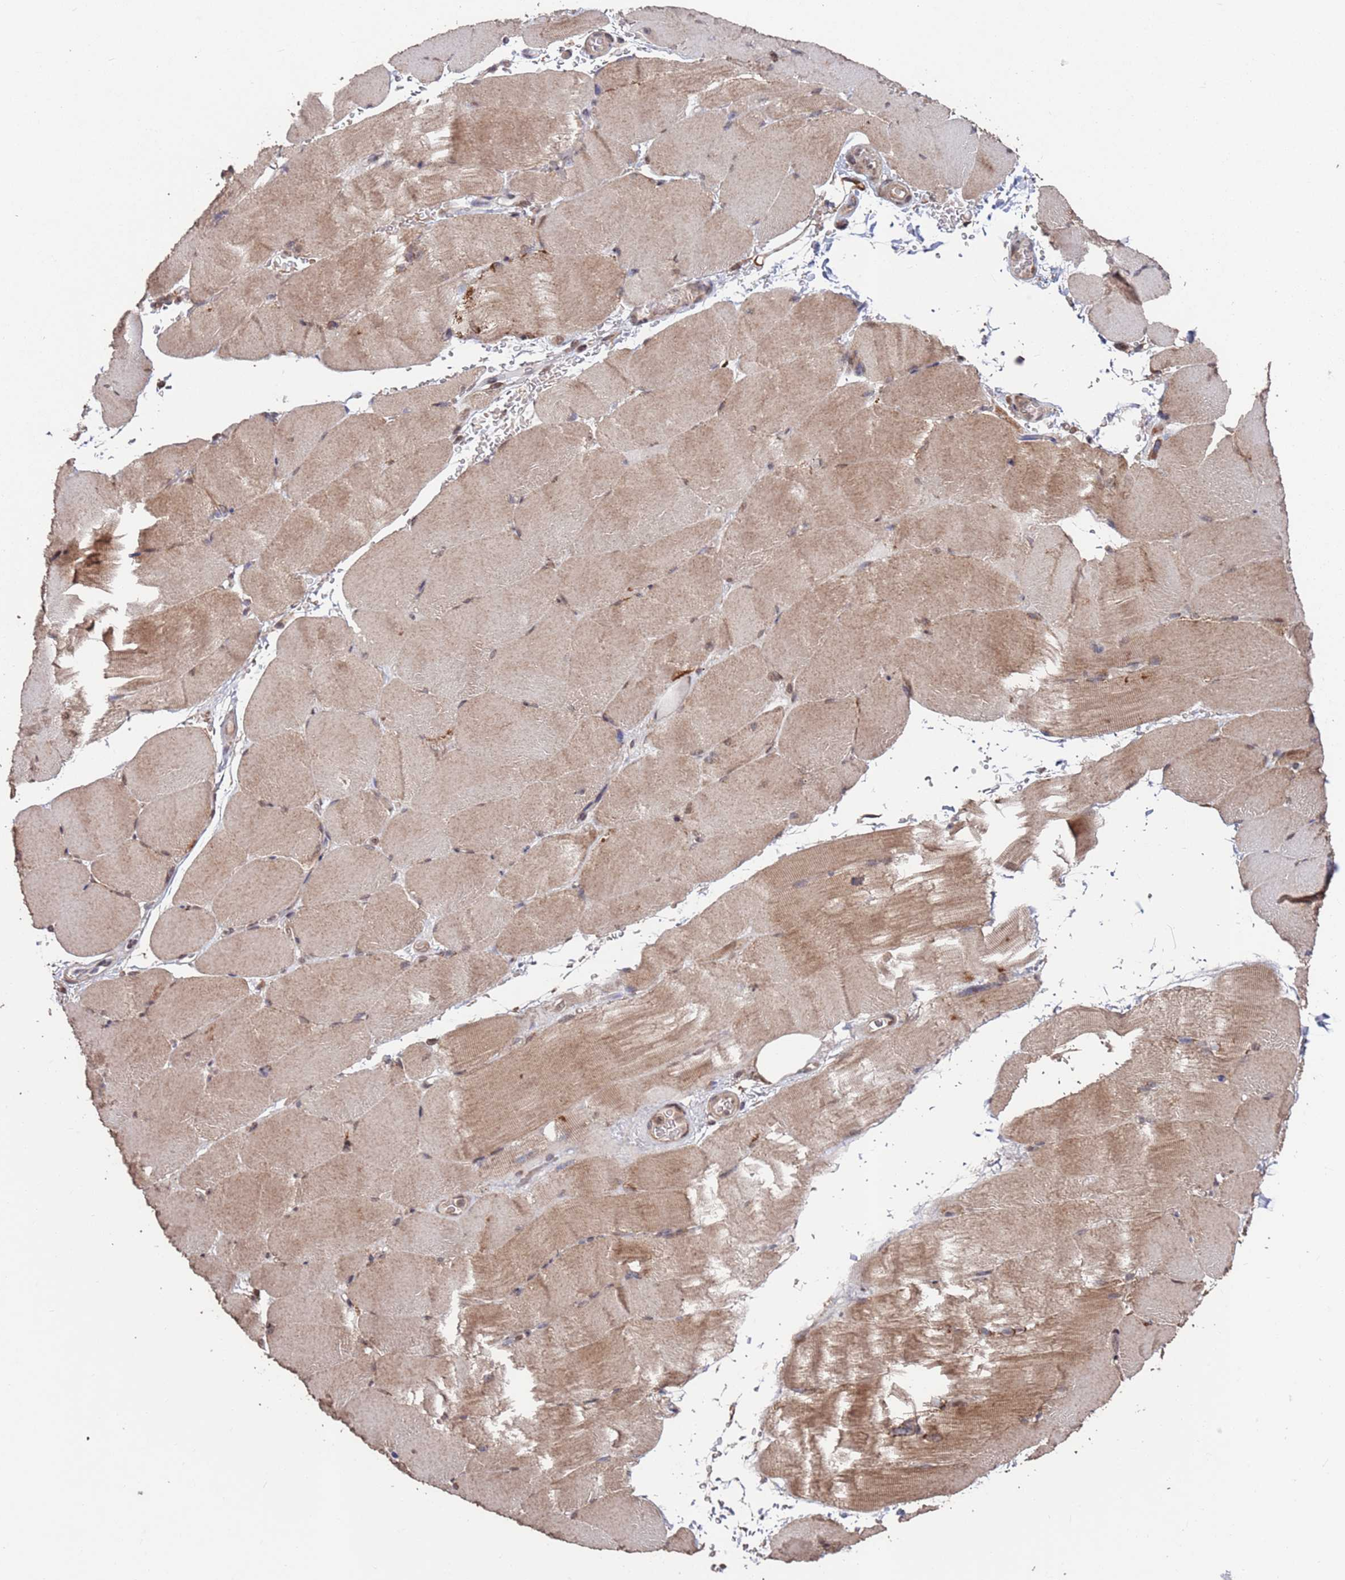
{"staining": {"intensity": "moderate", "quantity": "25%-75%", "location": "cytoplasmic/membranous,nuclear"}, "tissue": "skeletal muscle", "cell_type": "Myocytes", "image_type": "normal", "snomed": [{"axis": "morphology", "description": "Normal tissue, NOS"}, {"axis": "topography", "description": "Skeletal muscle"}, {"axis": "topography", "description": "Parathyroid gland"}], "caption": "The photomicrograph reveals a brown stain indicating the presence of a protein in the cytoplasmic/membranous,nuclear of myocytes in skeletal muscle. (brown staining indicates protein expression, while blue staining denotes nuclei).", "gene": "PRR7", "patient": {"sex": "female", "age": 37}}